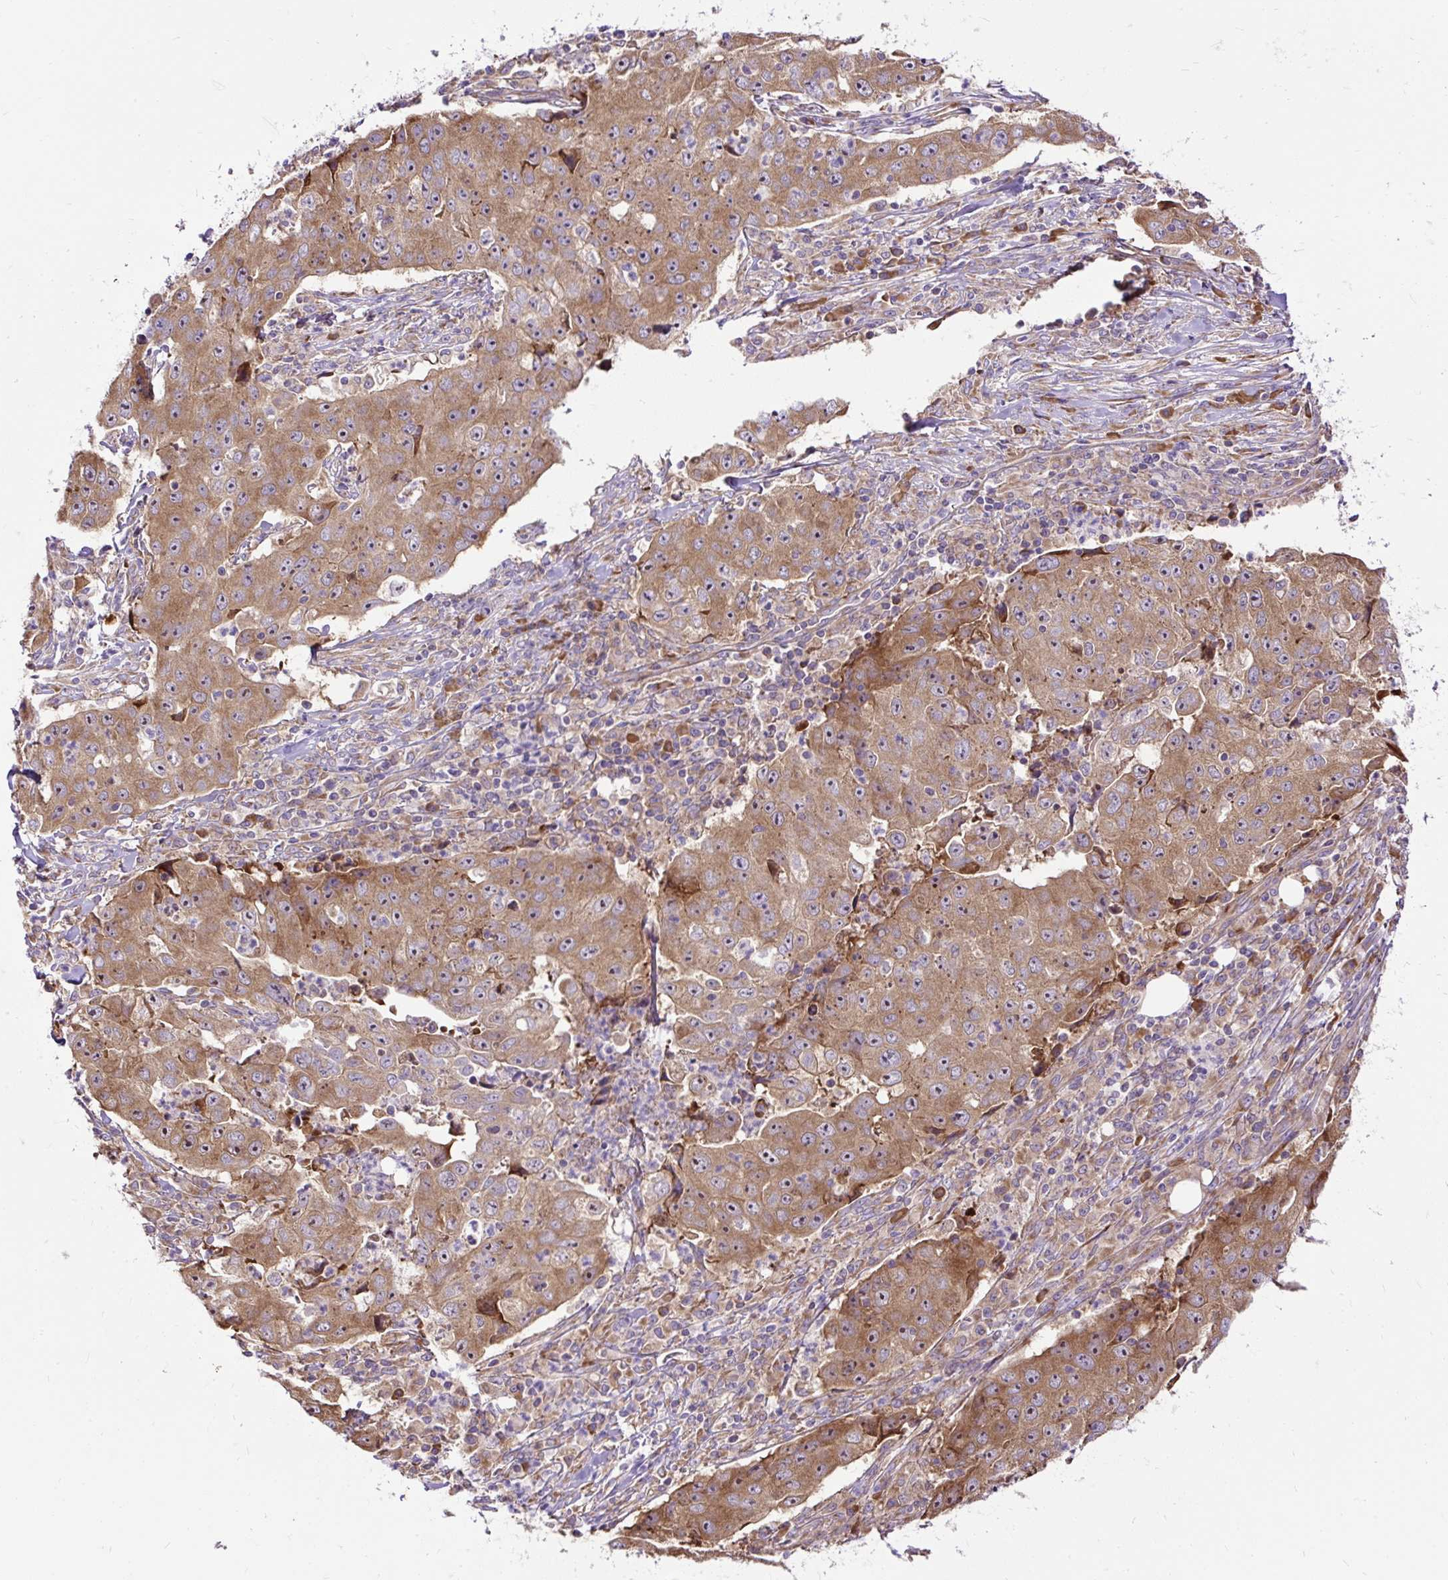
{"staining": {"intensity": "moderate", "quantity": ">75%", "location": "cytoplasmic/membranous"}, "tissue": "lung cancer", "cell_type": "Tumor cells", "image_type": "cancer", "snomed": [{"axis": "morphology", "description": "Squamous cell carcinoma, NOS"}, {"axis": "topography", "description": "Lung"}], "caption": "Brown immunohistochemical staining in squamous cell carcinoma (lung) displays moderate cytoplasmic/membranous expression in approximately >75% of tumor cells.", "gene": "RPS5", "patient": {"sex": "male", "age": 64}}